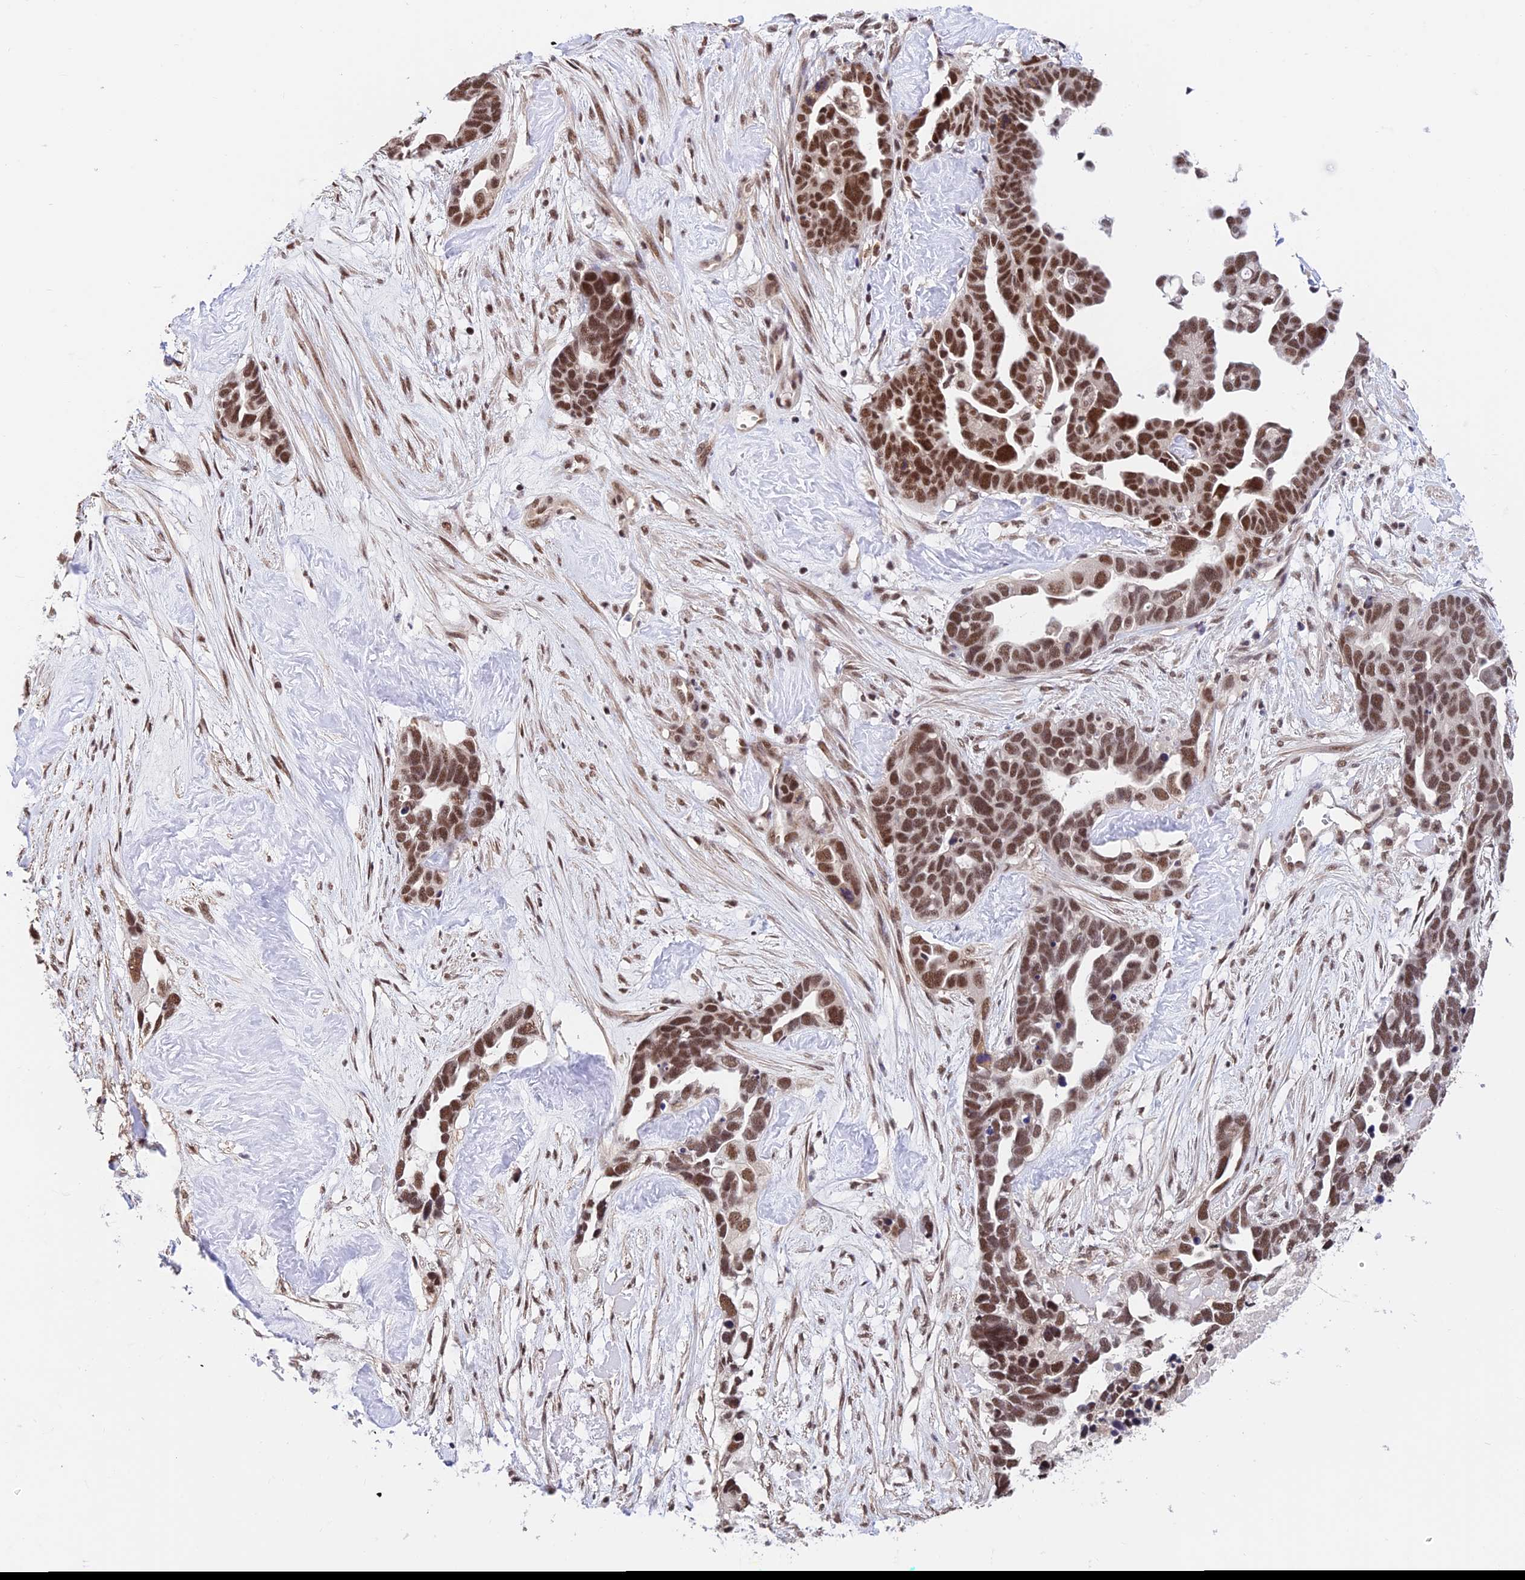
{"staining": {"intensity": "moderate", "quantity": ">75%", "location": "nuclear"}, "tissue": "ovarian cancer", "cell_type": "Tumor cells", "image_type": "cancer", "snomed": [{"axis": "morphology", "description": "Cystadenocarcinoma, serous, NOS"}, {"axis": "topography", "description": "Ovary"}], "caption": "Serous cystadenocarcinoma (ovarian) tissue shows moderate nuclear staining in about >75% of tumor cells", "gene": "RBM42", "patient": {"sex": "female", "age": 54}}